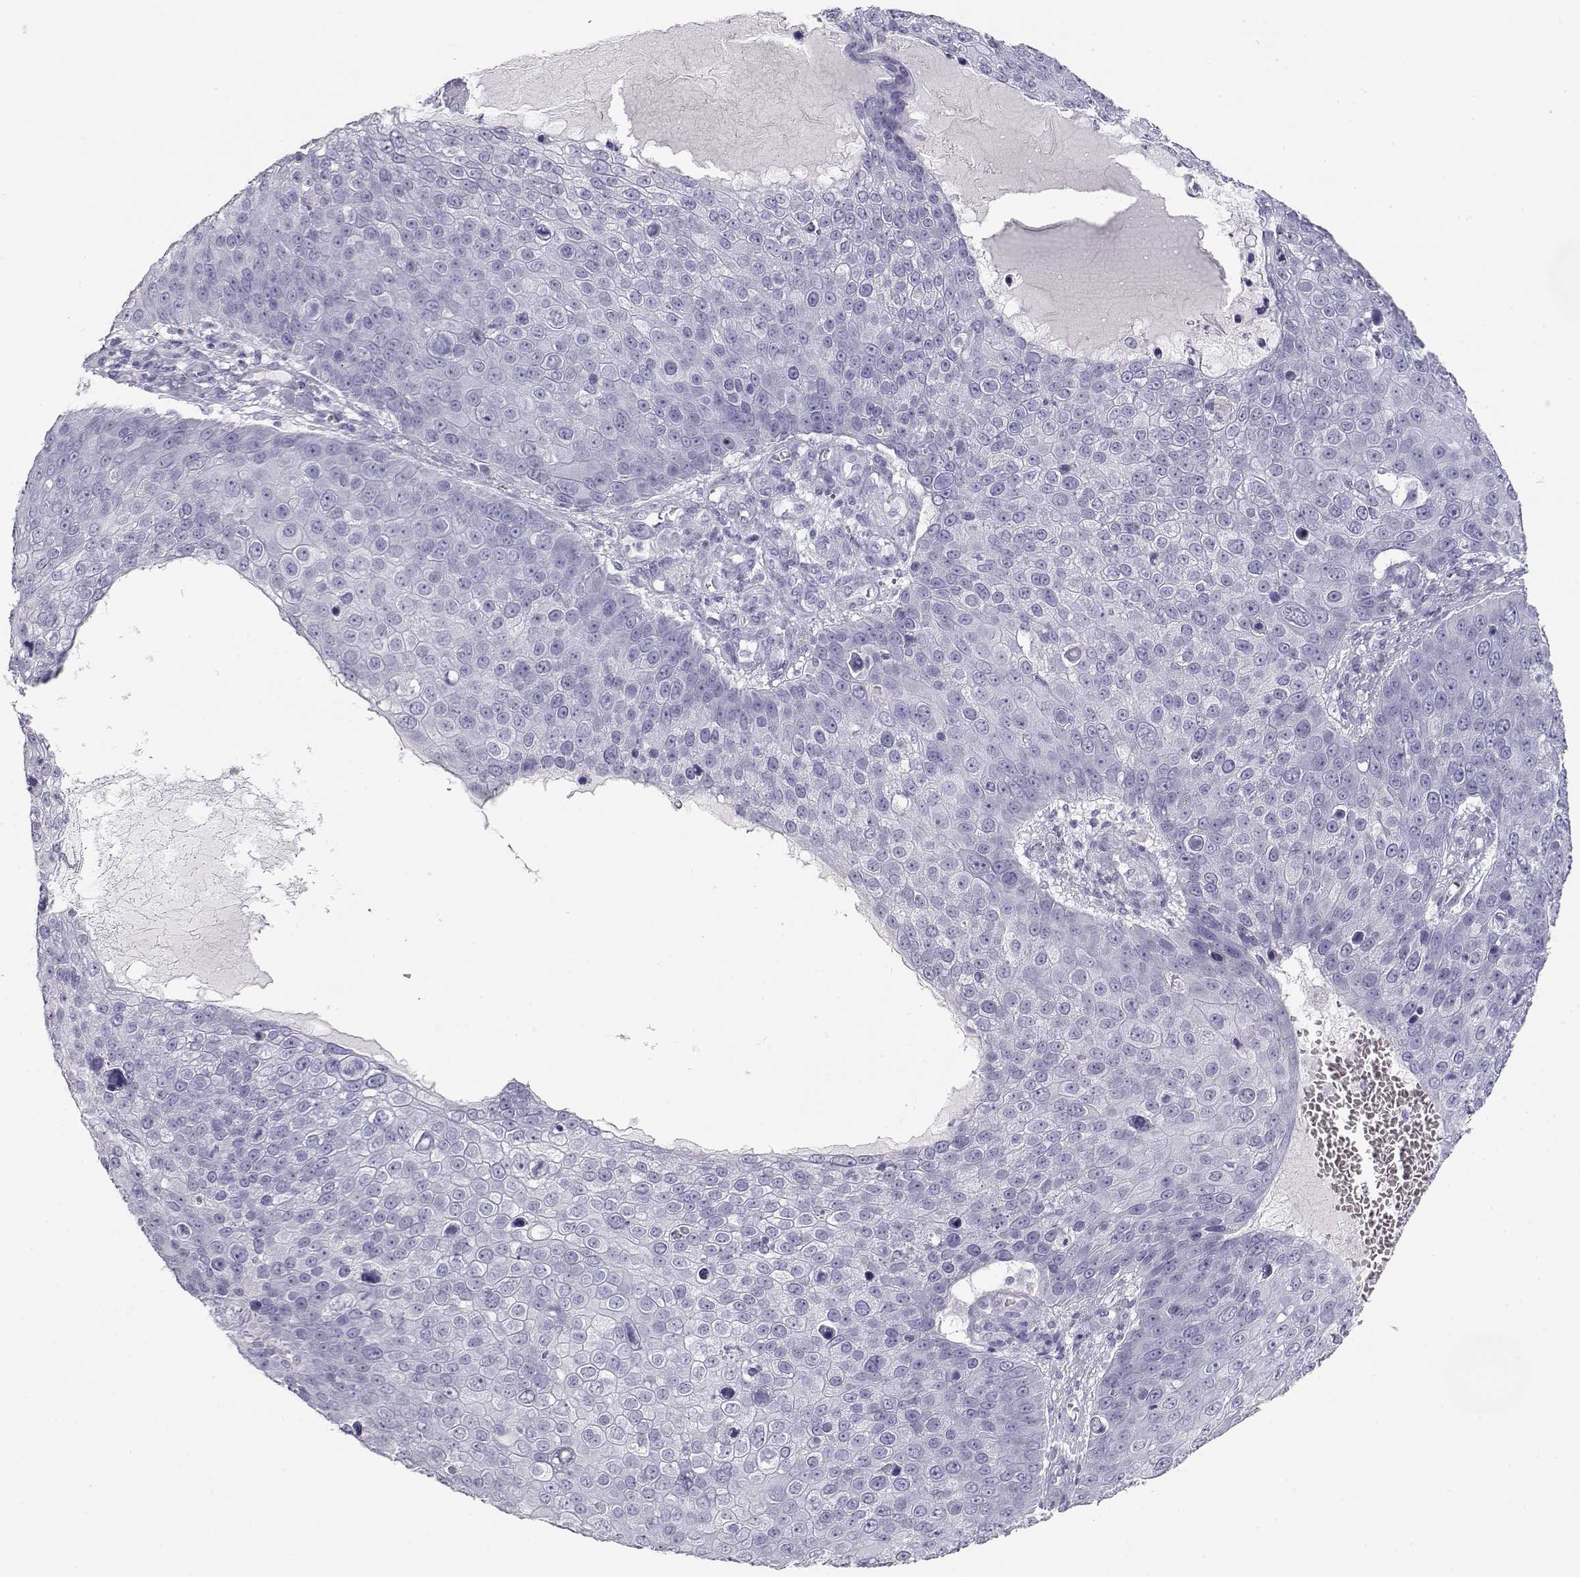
{"staining": {"intensity": "negative", "quantity": "none", "location": "none"}, "tissue": "skin cancer", "cell_type": "Tumor cells", "image_type": "cancer", "snomed": [{"axis": "morphology", "description": "Squamous cell carcinoma, NOS"}, {"axis": "topography", "description": "Skin"}], "caption": "This is an immunohistochemistry image of skin cancer. There is no positivity in tumor cells.", "gene": "TKTL1", "patient": {"sex": "male", "age": 71}}